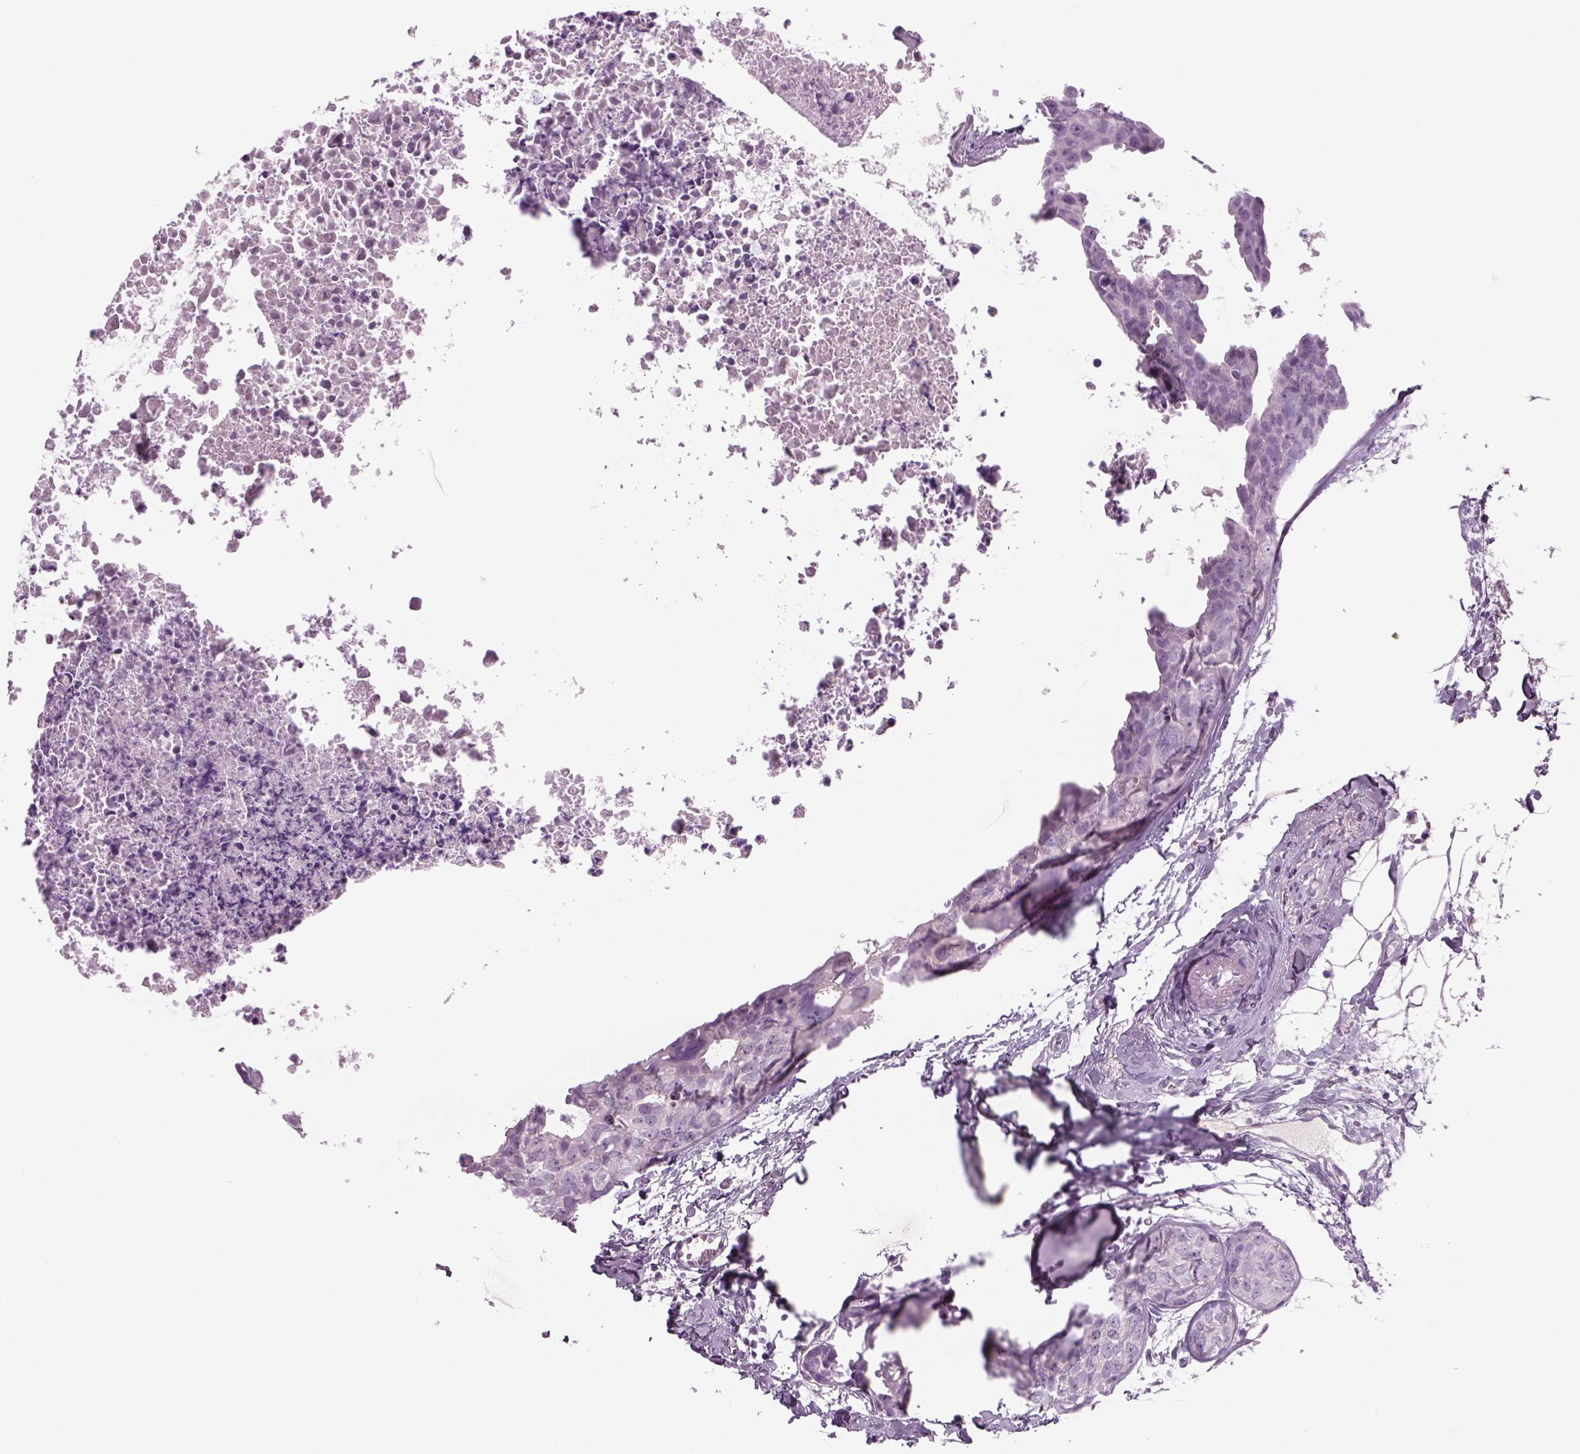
{"staining": {"intensity": "negative", "quantity": "none", "location": "none"}, "tissue": "breast cancer", "cell_type": "Tumor cells", "image_type": "cancer", "snomed": [{"axis": "morphology", "description": "Duct carcinoma"}, {"axis": "topography", "description": "Breast"}], "caption": "Immunohistochemistry micrograph of neoplastic tissue: breast cancer (infiltrating ductal carcinoma) stained with DAB exhibits no significant protein positivity in tumor cells.", "gene": "MDH1B", "patient": {"sex": "female", "age": 38}}